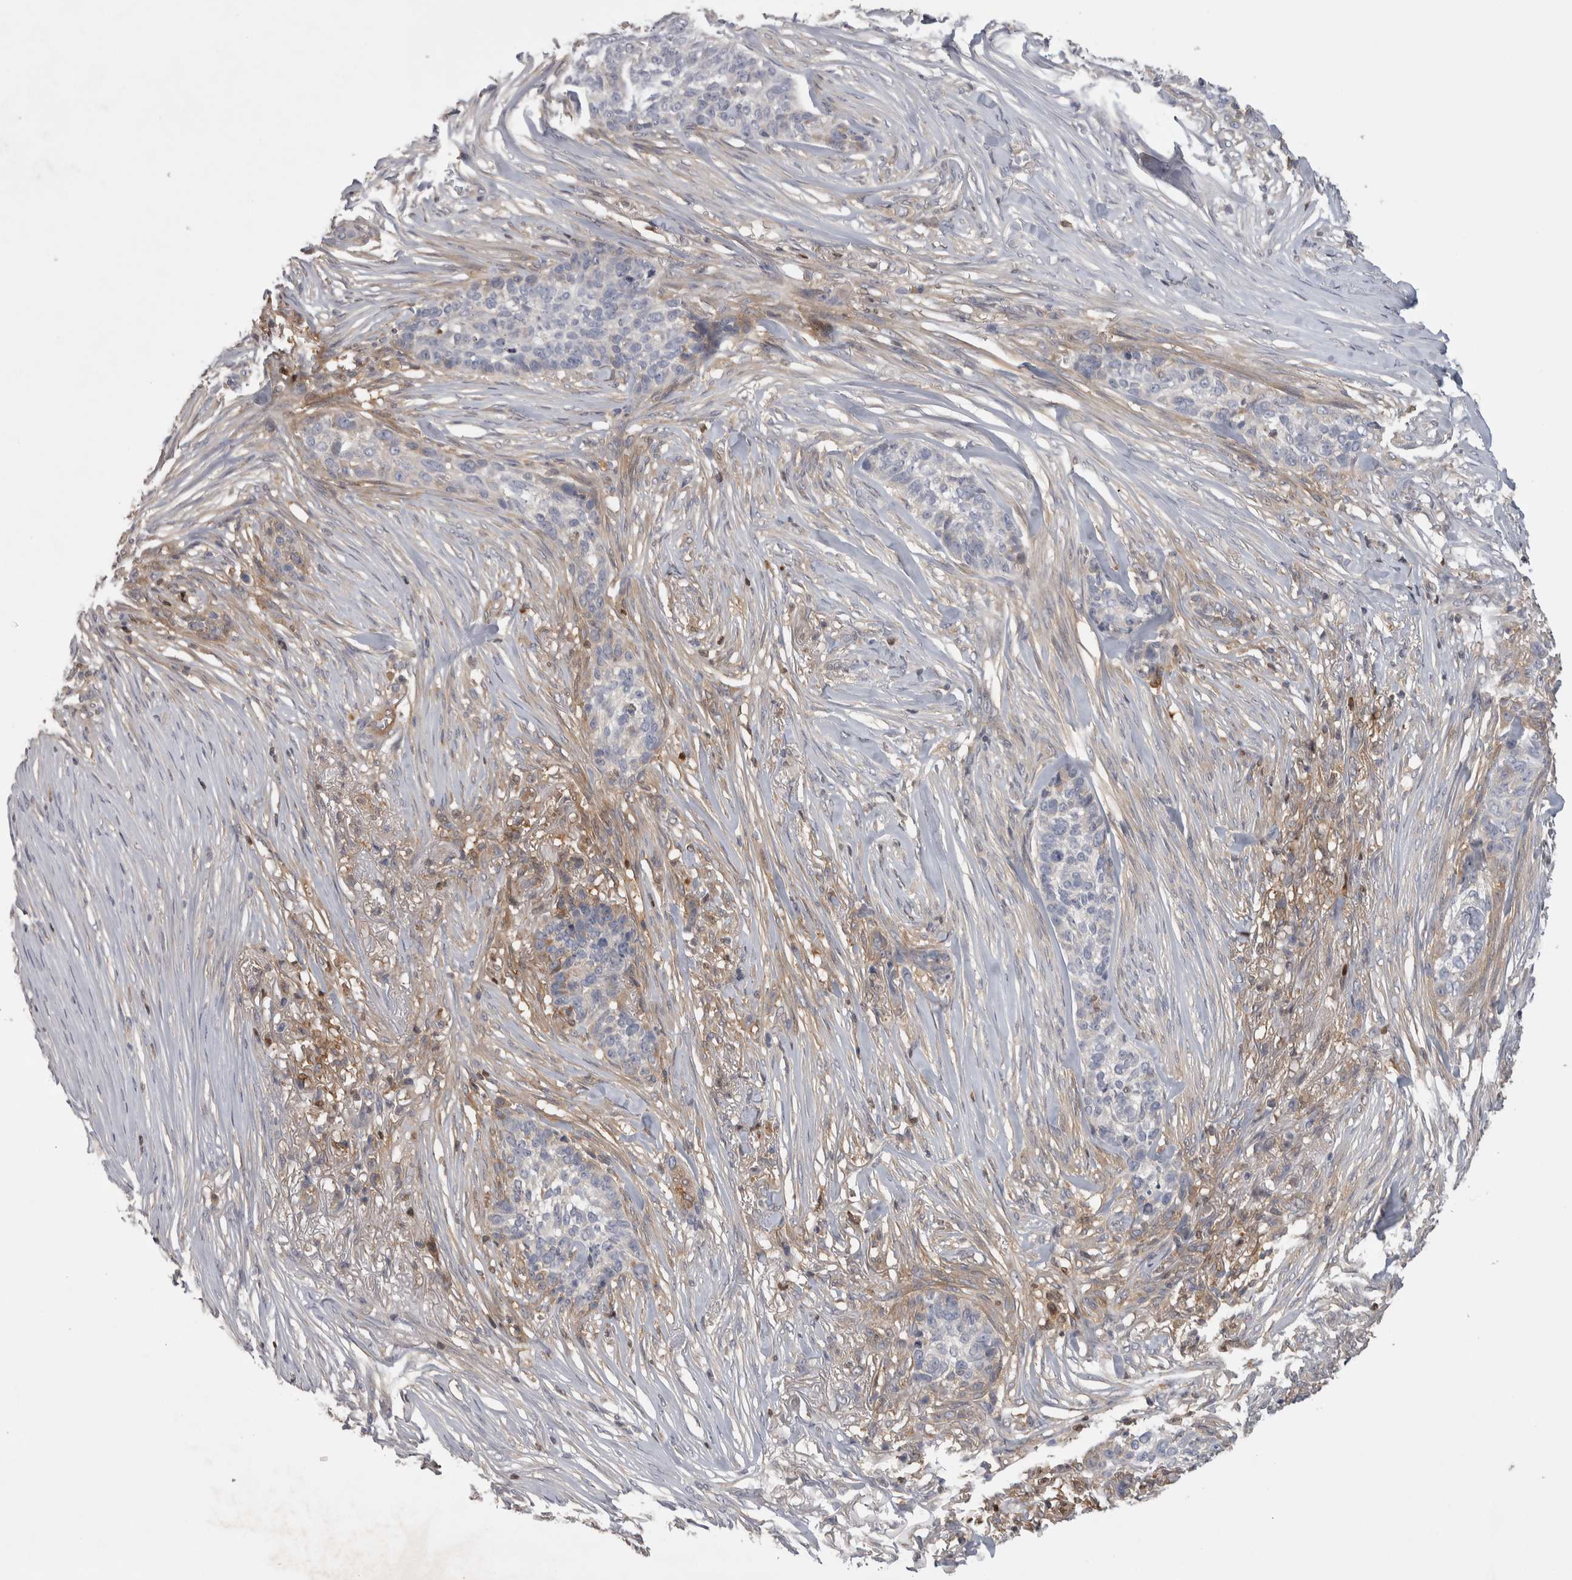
{"staining": {"intensity": "negative", "quantity": "none", "location": "none"}, "tissue": "skin cancer", "cell_type": "Tumor cells", "image_type": "cancer", "snomed": [{"axis": "morphology", "description": "Basal cell carcinoma"}, {"axis": "topography", "description": "Skin"}], "caption": "Image shows no protein expression in tumor cells of skin basal cell carcinoma tissue.", "gene": "NFKB2", "patient": {"sex": "male", "age": 85}}